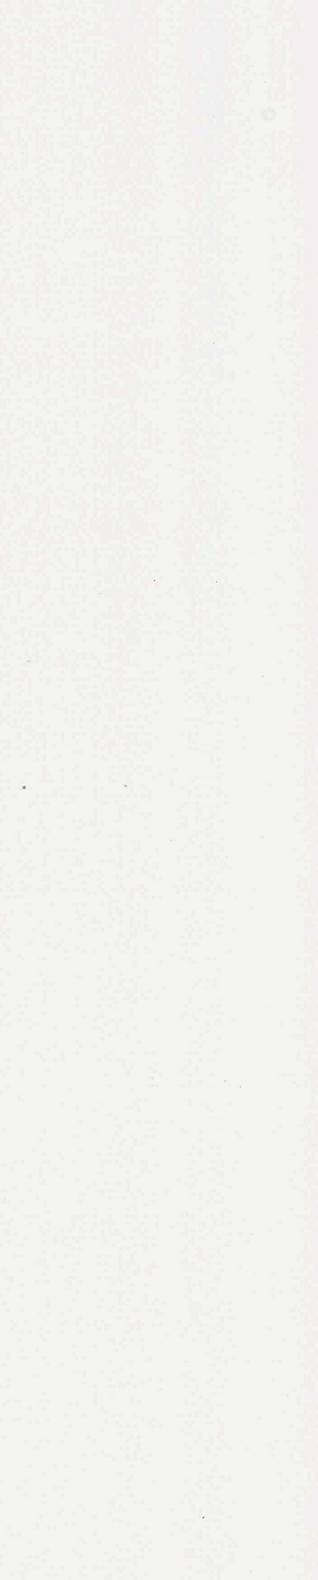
{"staining": {"intensity": "weak", "quantity": "25%-75%", "location": "cytoplasmic/membranous"}, "tissue": "endometrial cancer", "cell_type": "Tumor cells", "image_type": "cancer", "snomed": [{"axis": "morphology", "description": "Adenocarcinoma, NOS"}, {"axis": "topography", "description": "Endometrium"}], "caption": "Immunohistochemical staining of human endometrial adenocarcinoma shows low levels of weak cytoplasmic/membranous protein expression in approximately 25%-75% of tumor cells.", "gene": "ABHD4", "patient": {"sex": "female", "age": 75}}